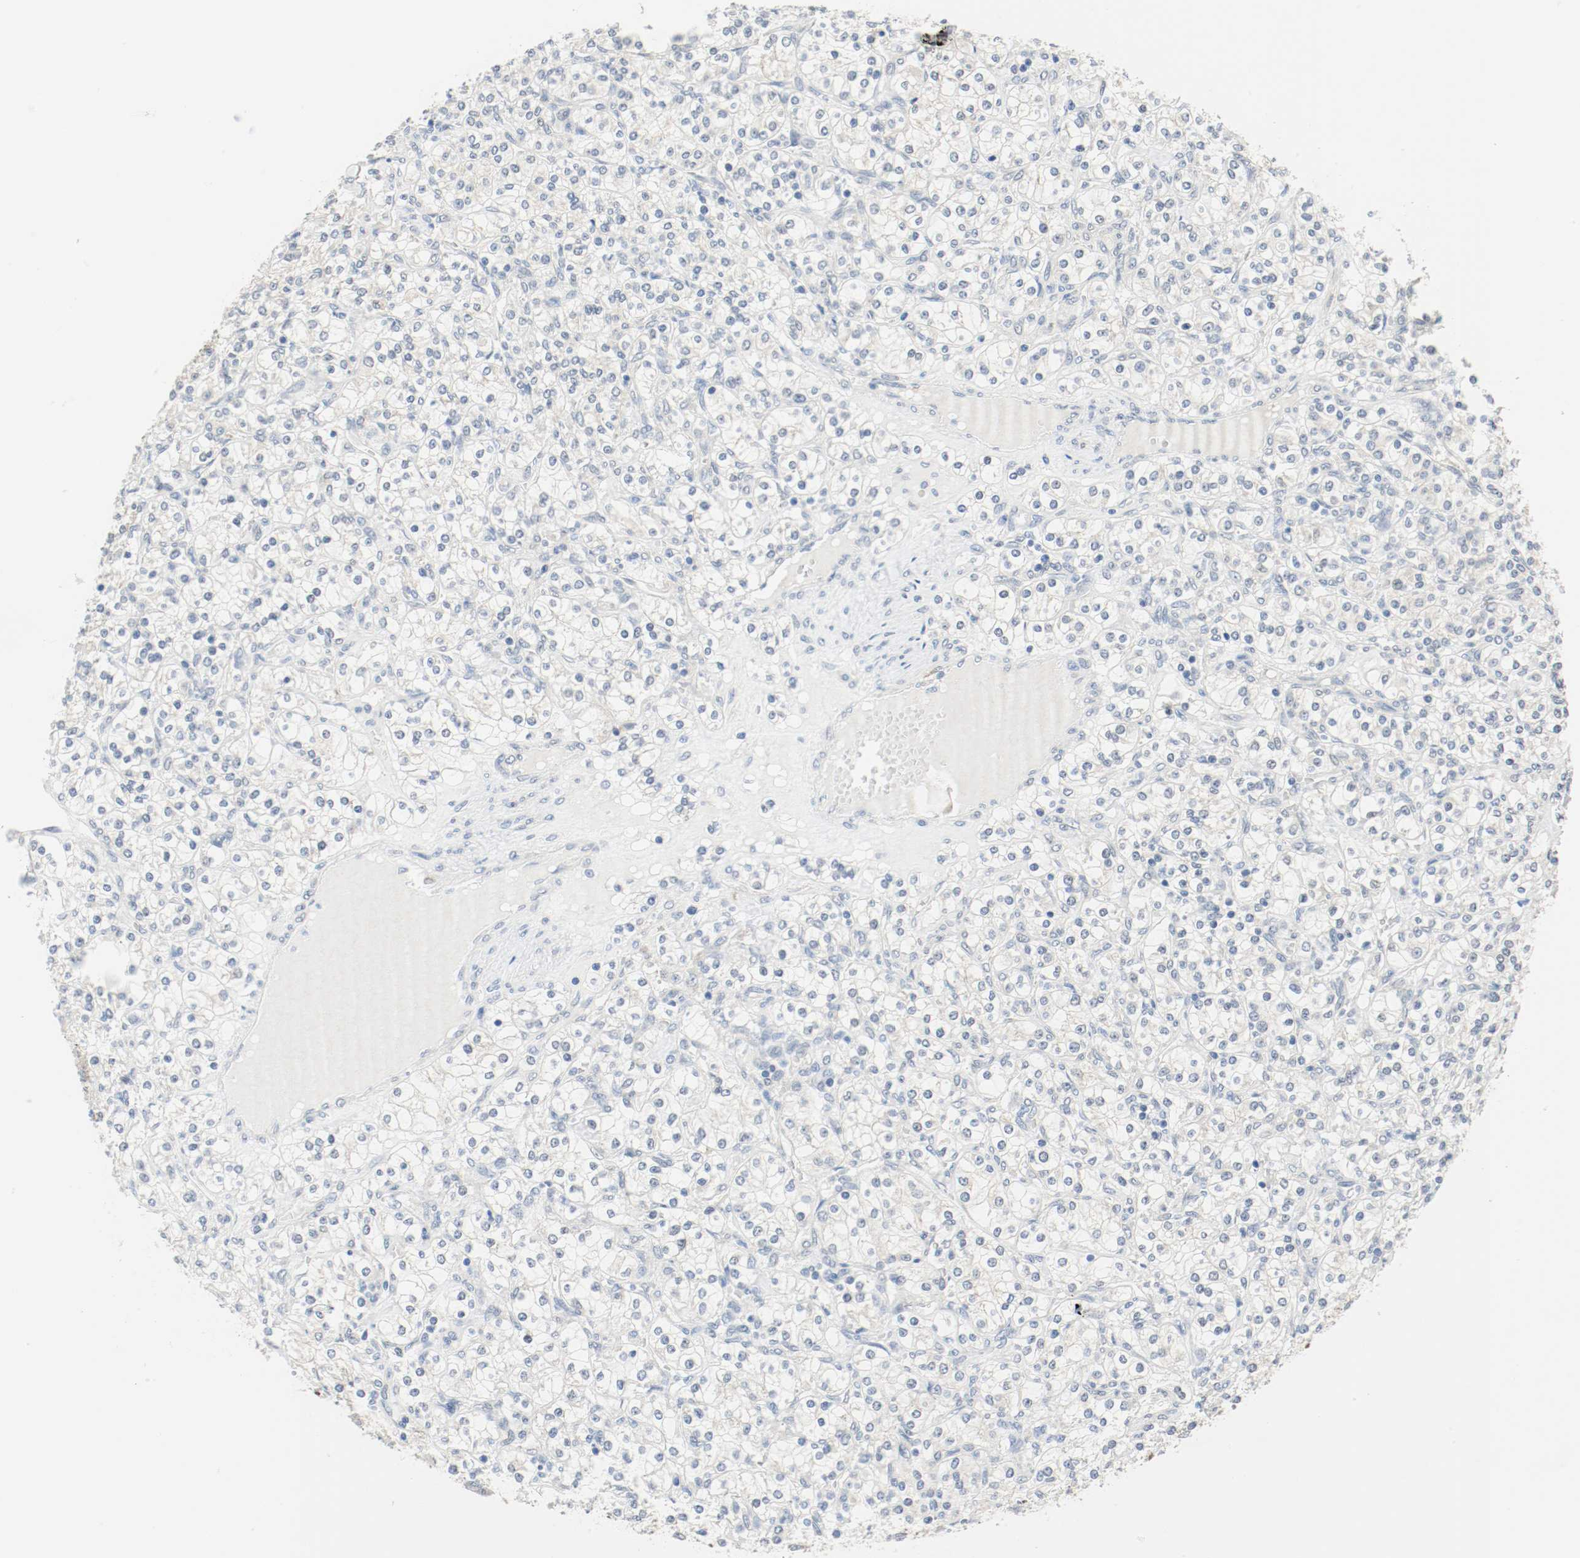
{"staining": {"intensity": "negative", "quantity": "none", "location": "none"}, "tissue": "renal cancer", "cell_type": "Tumor cells", "image_type": "cancer", "snomed": [{"axis": "morphology", "description": "Adenocarcinoma, NOS"}, {"axis": "topography", "description": "Kidney"}], "caption": "Immunohistochemistry (IHC) micrograph of neoplastic tissue: adenocarcinoma (renal) stained with DAB (3,3'-diaminobenzidine) shows no significant protein positivity in tumor cells.", "gene": "PPME1", "patient": {"sex": "male", "age": 77}}